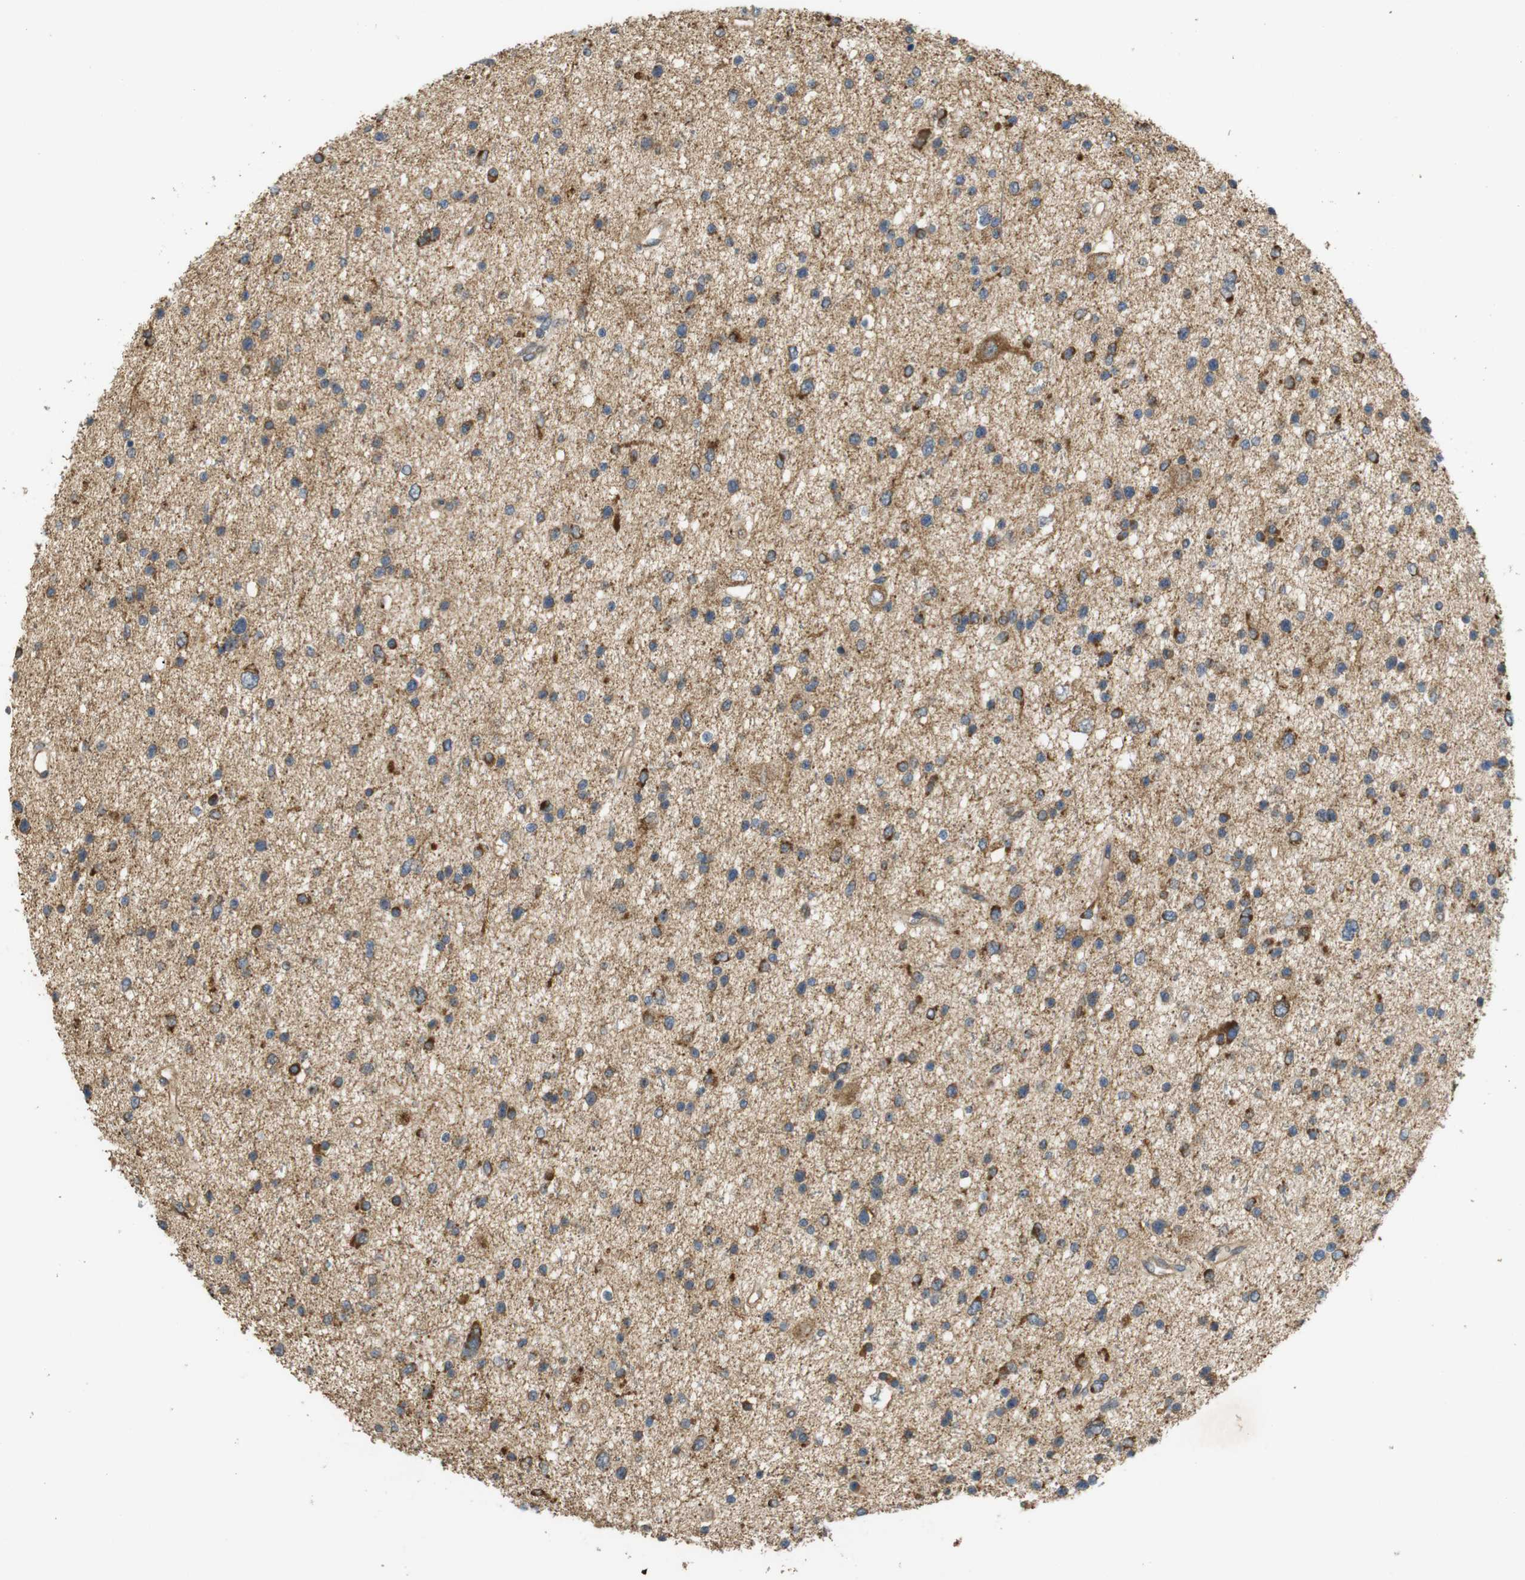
{"staining": {"intensity": "moderate", "quantity": ">75%", "location": "cytoplasmic/membranous"}, "tissue": "glioma", "cell_type": "Tumor cells", "image_type": "cancer", "snomed": [{"axis": "morphology", "description": "Glioma, malignant, Low grade"}, {"axis": "topography", "description": "Brain"}], "caption": "This histopathology image displays glioma stained with IHC to label a protein in brown. The cytoplasmic/membranous of tumor cells show moderate positivity for the protein. Nuclei are counter-stained blue.", "gene": "KSR1", "patient": {"sex": "female", "age": 37}}